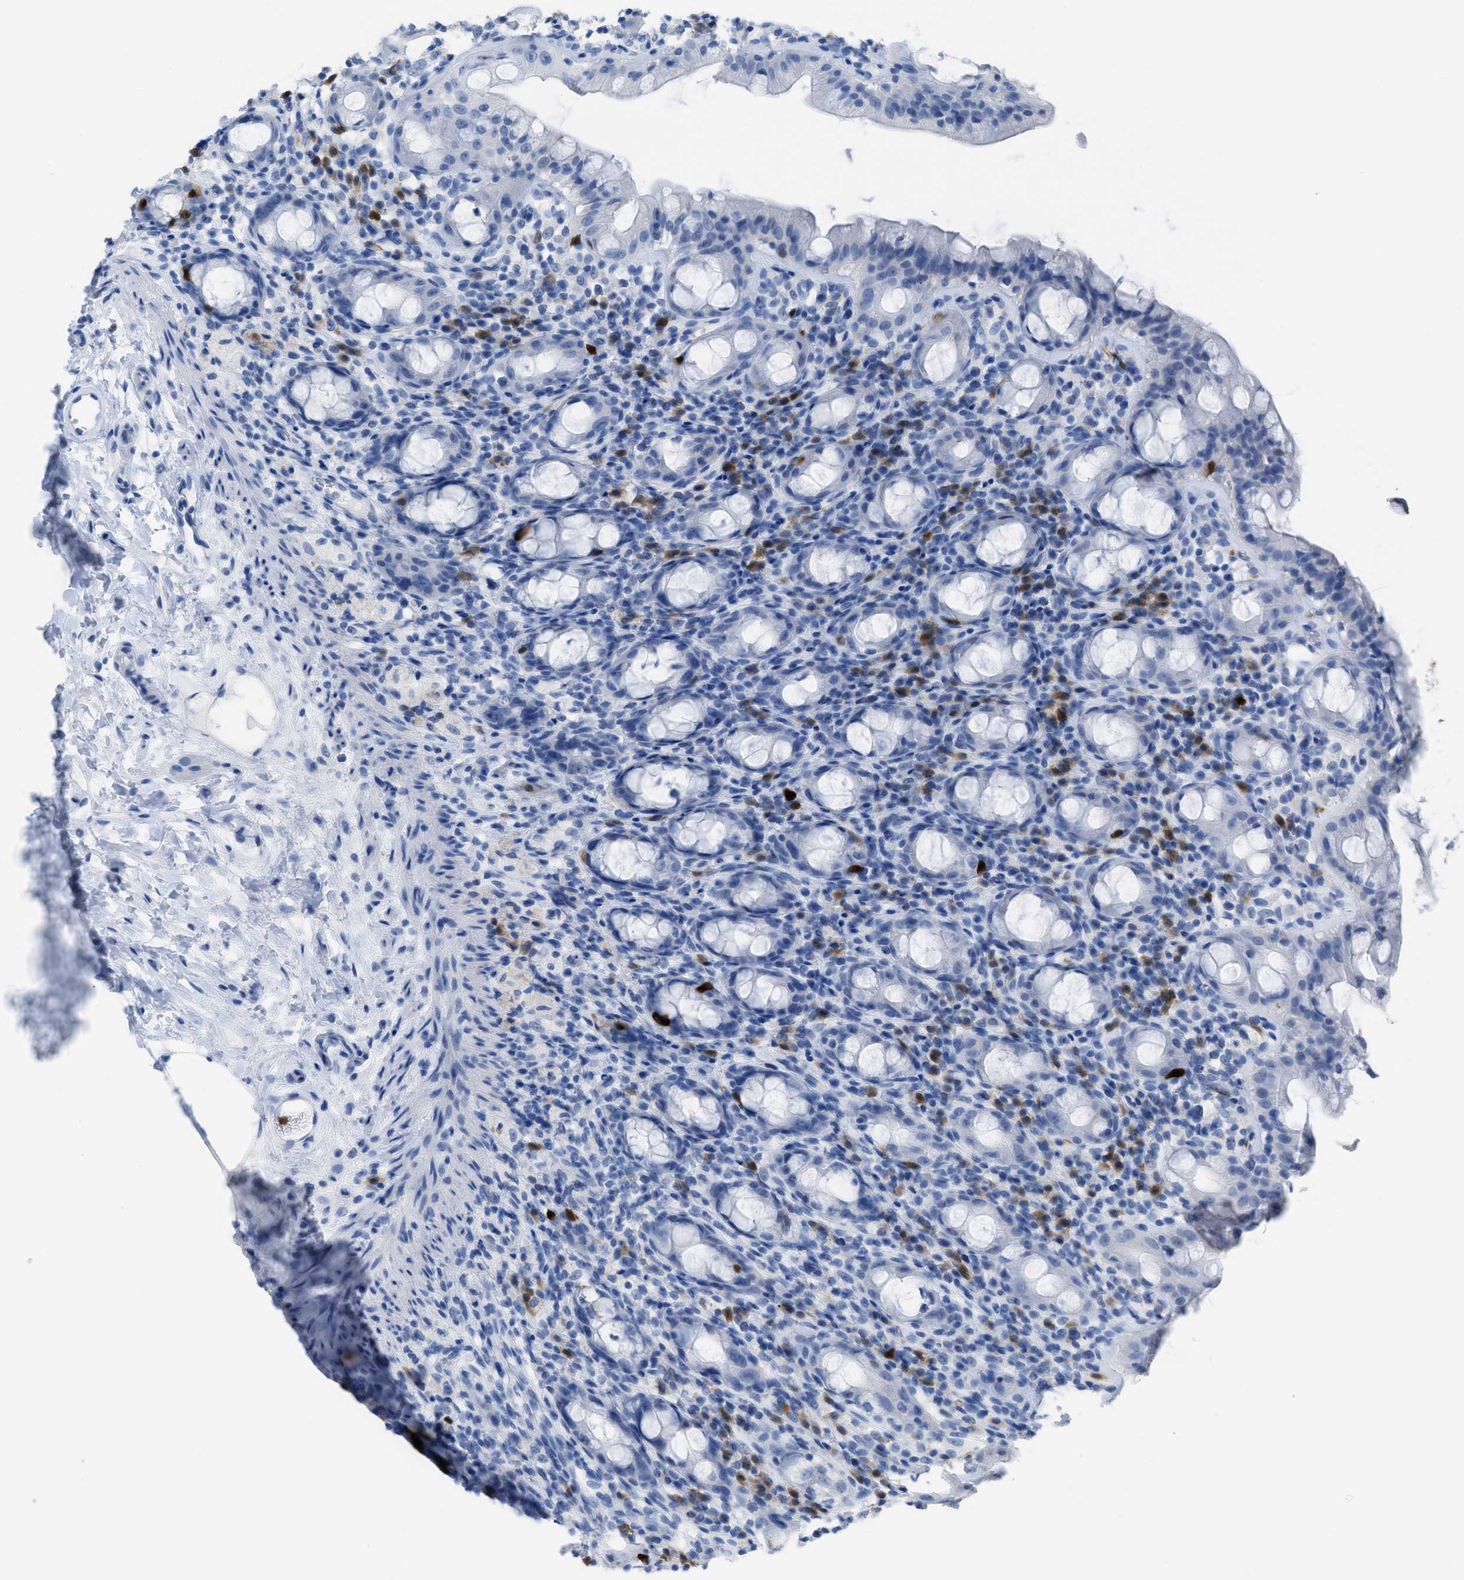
{"staining": {"intensity": "negative", "quantity": "none", "location": "none"}, "tissue": "rectum", "cell_type": "Glandular cells", "image_type": "normal", "snomed": [{"axis": "morphology", "description": "Normal tissue, NOS"}, {"axis": "topography", "description": "Rectum"}], "caption": "Rectum stained for a protein using immunohistochemistry displays no staining glandular cells.", "gene": "CDKN2A", "patient": {"sex": "male", "age": 44}}